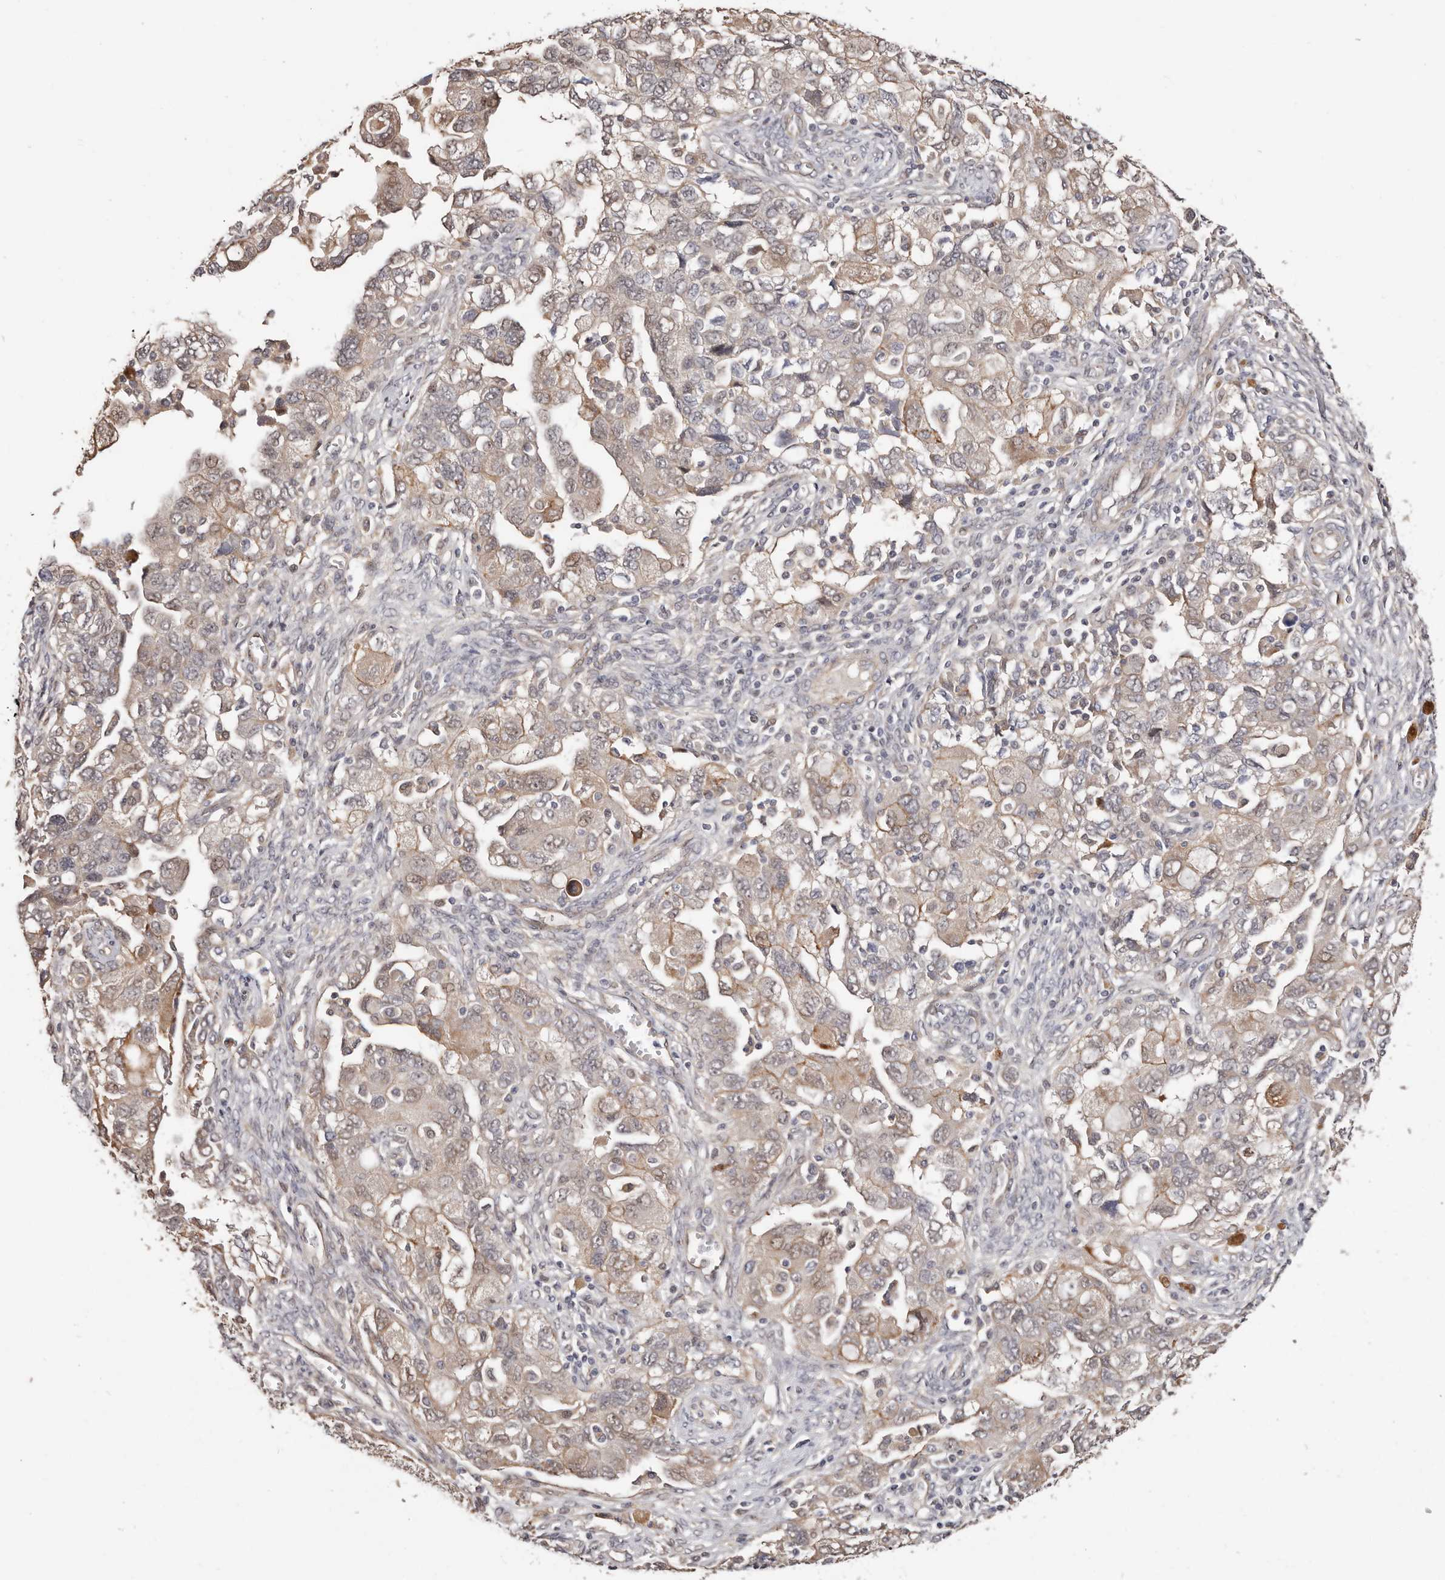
{"staining": {"intensity": "weak", "quantity": ">75%", "location": "cytoplasmic/membranous"}, "tissue": "ovarian cancer", "cell_type": "Tumor cells", "image_type": "cancer", "snomed": [{"axis": "morphology", "description": "Carcinoma, NOS"}, {"axis": "morphology", "description": "Cystadenocarcinoma, serous, NOS"}, {"axis": "topography", "description": "Ovary"}], "caption": "A photomicrograph of ovarian cancer stained for a protein demonstrates weak cytoplasmic/membranous brown staining in tumor cells.", "gene": "TRIP13", "patient": {"sex": "female", "age": 69}}